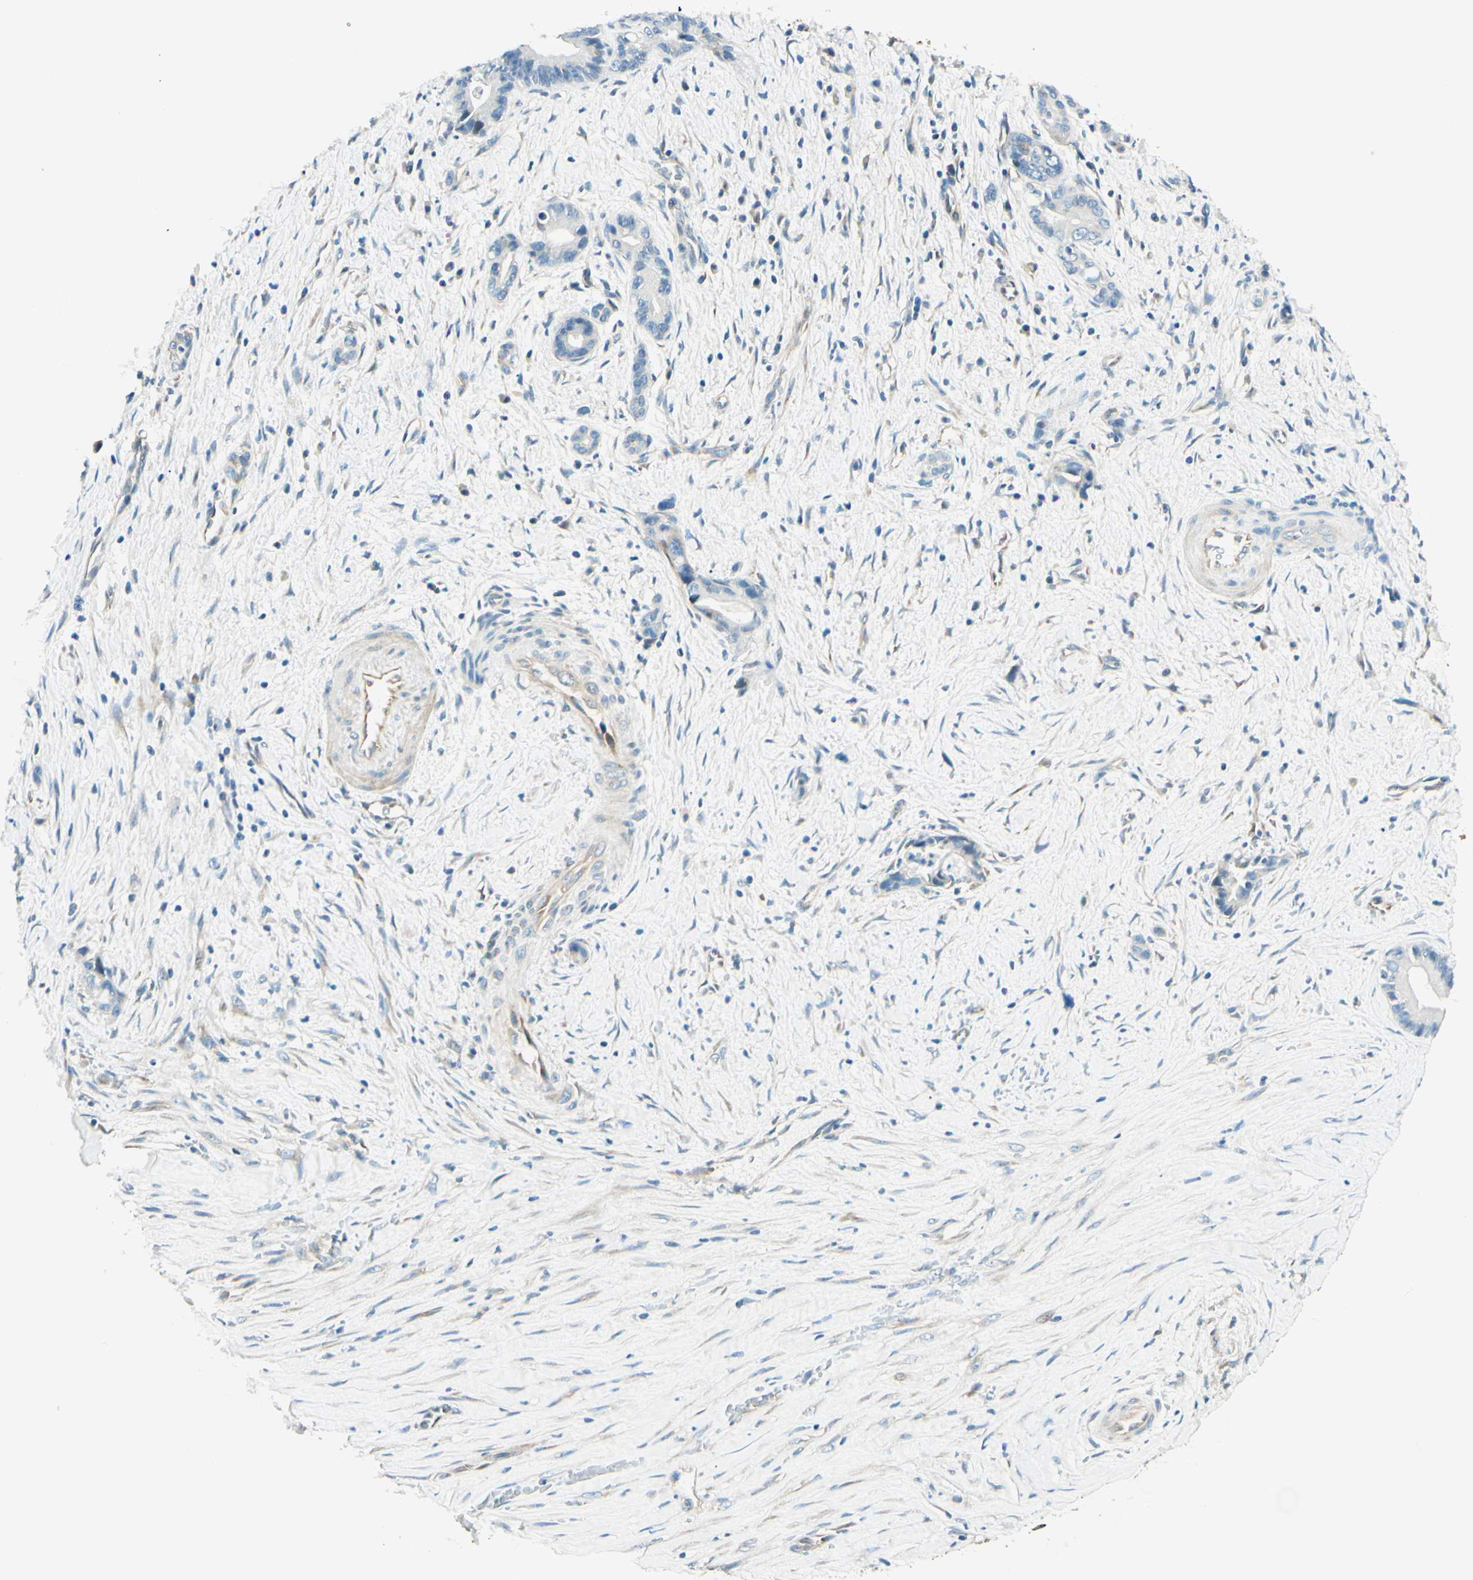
{"staining": {"intensity": "negative", "quantity": "none", "location": "none"}, "tissue": "liver cancer", "cell_type": "Tumor cells", "image_type": "cancer", "snomed": [{"axis": "morphology", "description": "Cholangiocarcinoma"}, {"axis": "topography", "description": "Liver"}], "caption": "Tumor cells show no significant protein expression in cholangiocarcinoma (liver).", "gene": "TAOK2", "patient": {"sex": "female", "age": 55}}